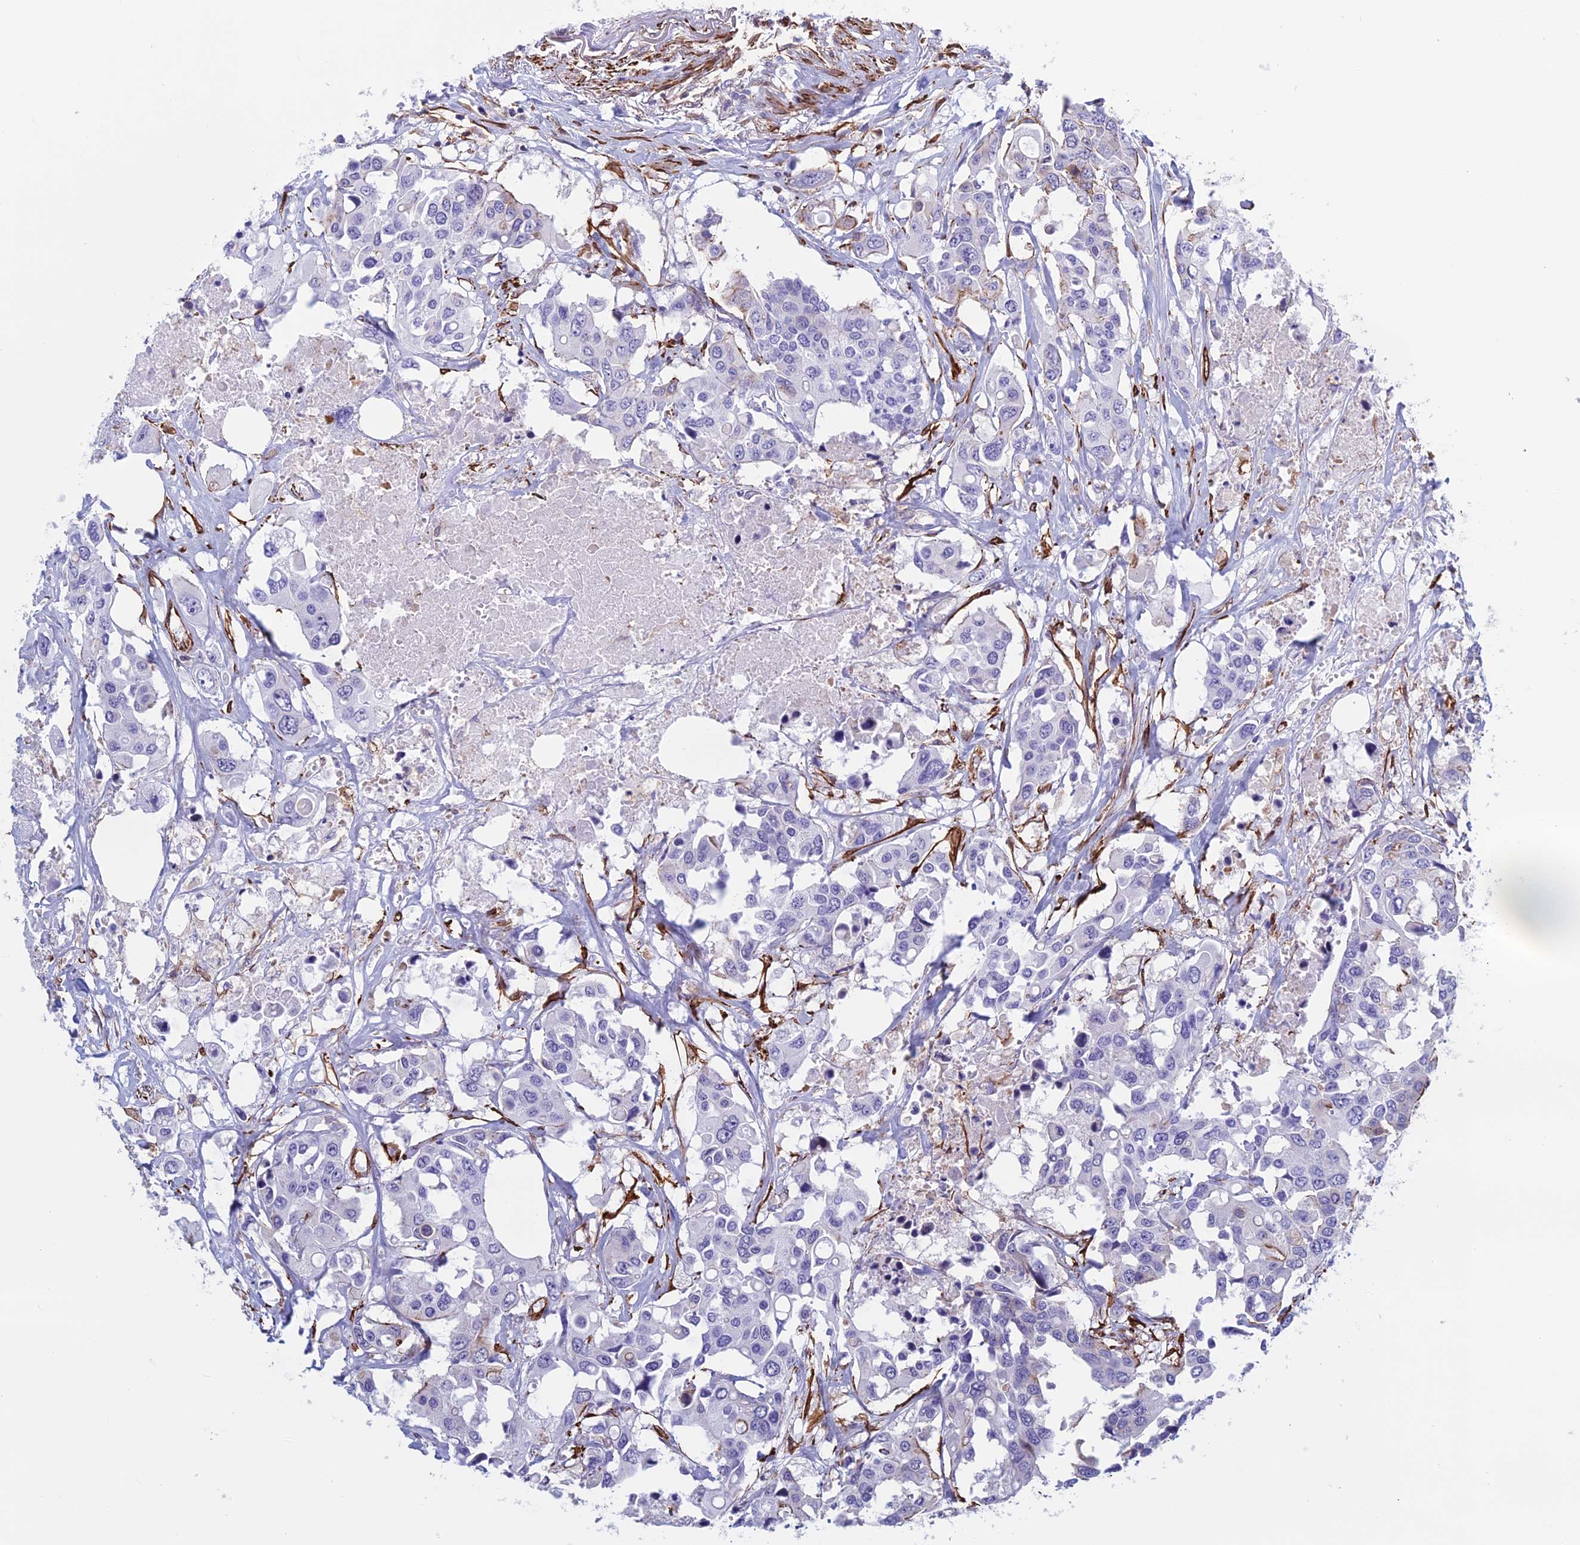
{"staining": {"intensity": "moderate", "quantity": "<25%", "location": "cytoplasmic/membranous"}, "tissue": "colorectal cancer", "cell_type": "Tumor cells", "image_type": "cancer", "snomed": [{"axis": "morphology", "description": "Adenocarcinoma, NOS"}, {"axis": "topography", "description": "Colon"}], "caption": "This micrograph displays colorectal cancer (adenocarcinoma) stained with immunohistochemistry (IHC) to label a protein in brown. The cytoplasmic/membranous of tumor cells show moderate positivity for the protein. Nuclei are counter-stained blue.", "gene": "ANGPTL2", "patient": {"sex": "male", "age": 77}}